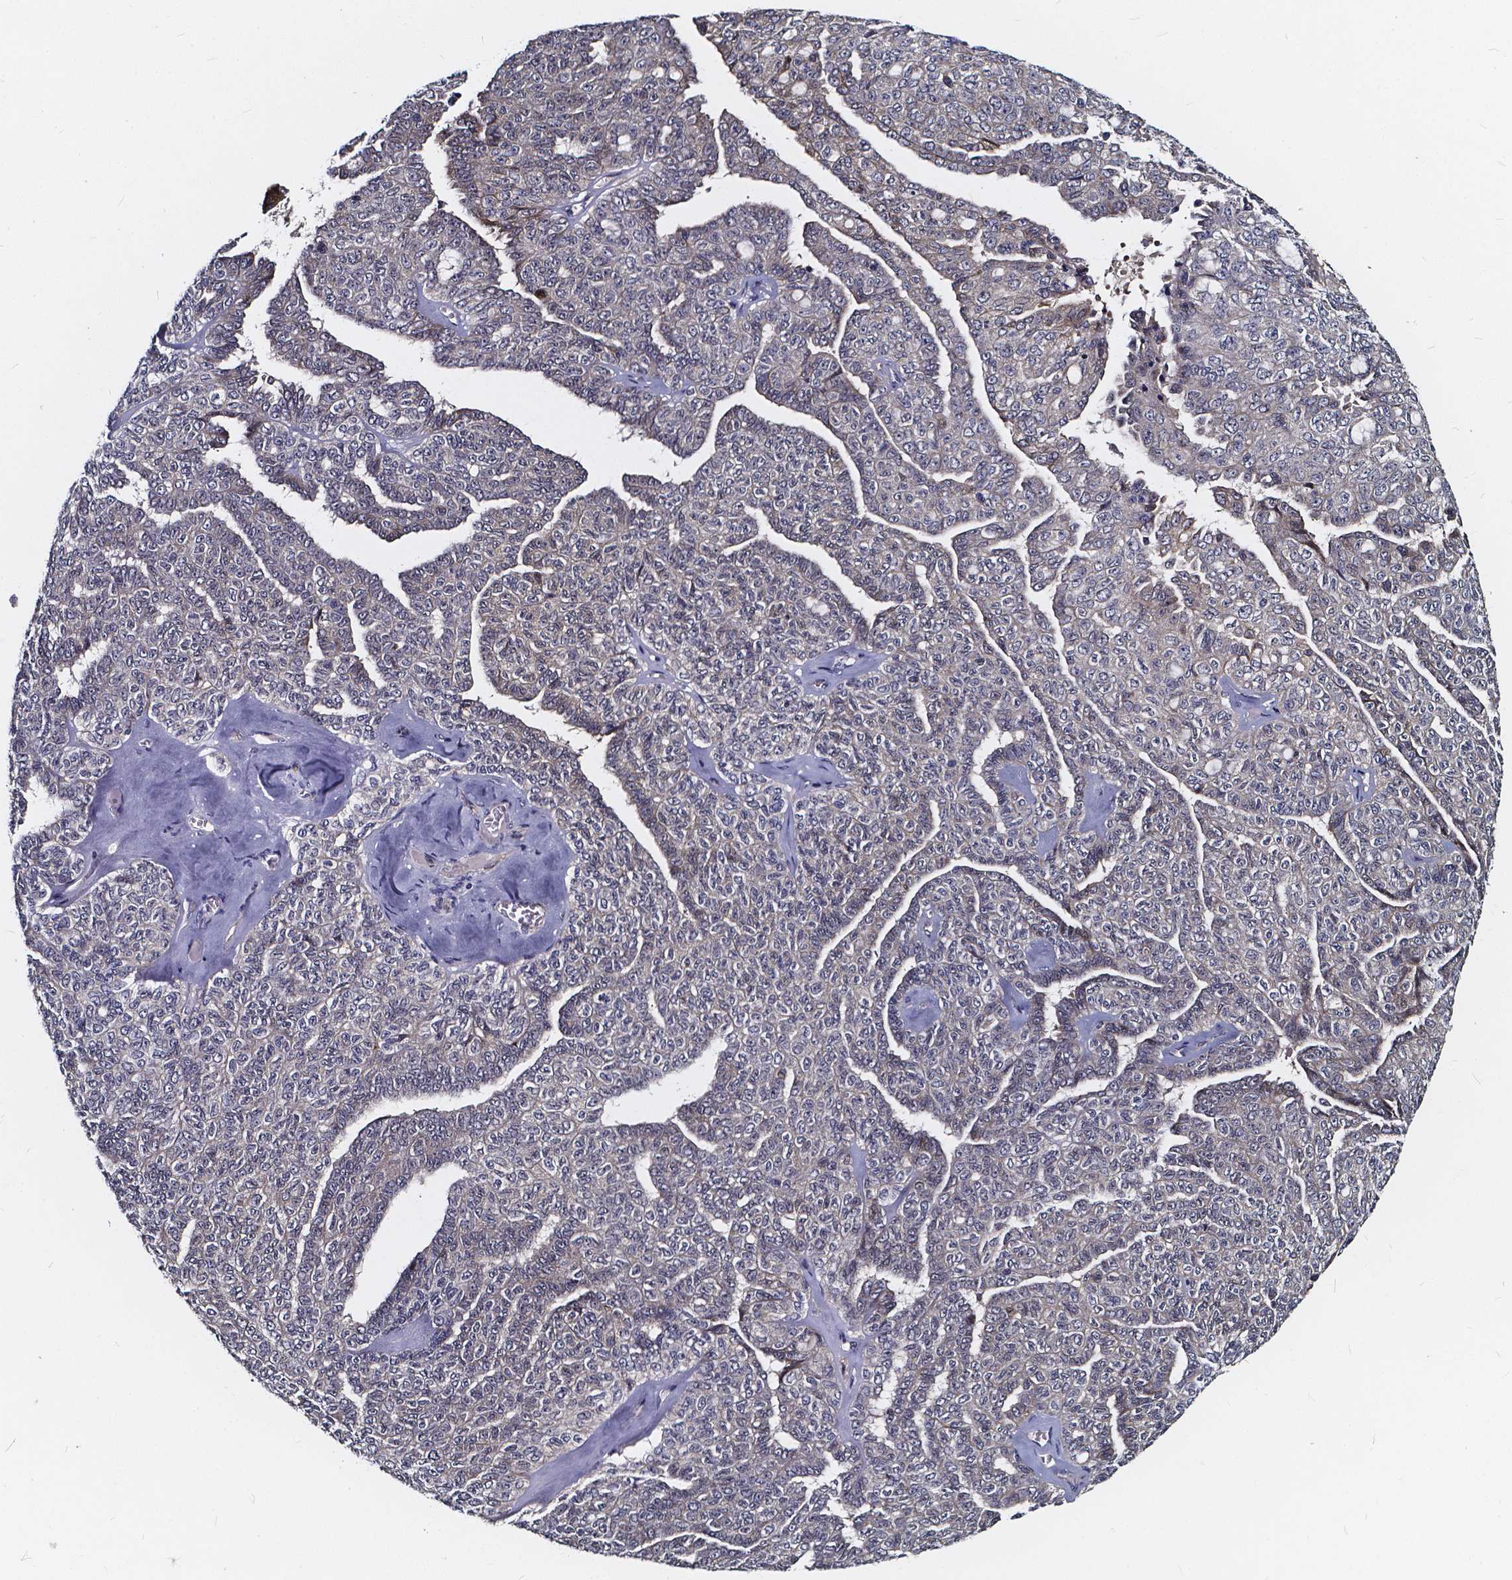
{"staining": {"intensity": "negative", "quantity": "none", "location": "none"}, "tissue": "ovarian cancer", "cell_type": "Tumor cells", "image_type": "cancer", "snomed": [{"axis": "morphology", "description": "Cystadenocarcinoma, serous, NOS"}, {"axis": "topography", "description": "Ovary"}], "caption": "A histopathology image of ovarian cancer (serous cystadenocarcinoma) stained for a protein reveals no brown staining in tumor cells.", "gene": "SOWAHA", "patient": {"sex": "female", "age": 71}}